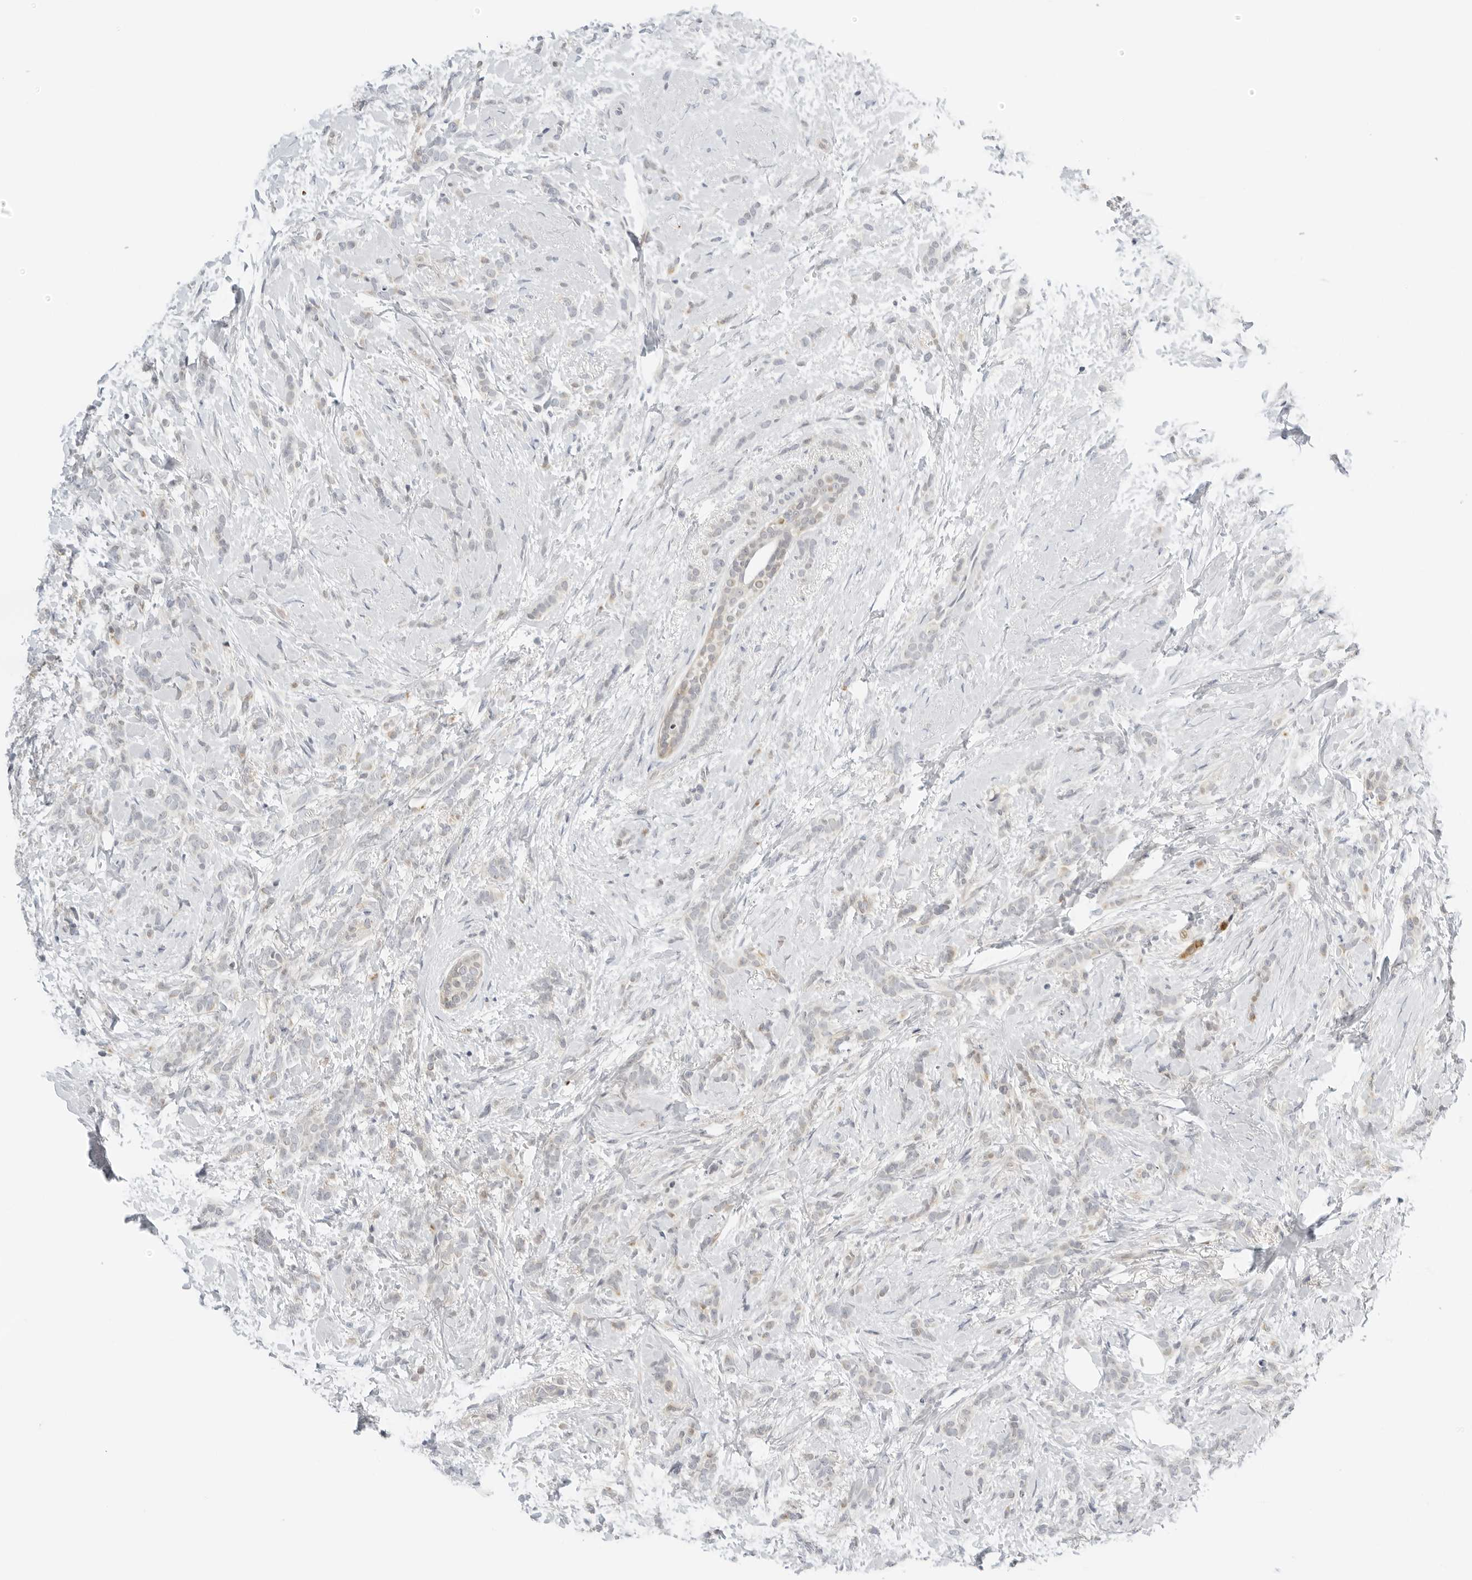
{"staining": {"intensity": "weak", "quantity": "<25%", "location": "cytoplasmic/membranous"}, "tissue": "breast cancer", "cell_type": "Tumor cells", "image_type": "cancer", "snomed": [{"axis": "morphology", "description": "Lobular carcinoma, in situ"}, {"axis": "morphology", "description": "Lobular carcinoma"}, {"axis": "topography", "description": "Breast"}], "caption": "Immunohistochemistry (IHC) image of human breast lobular carcinoma in situ stained for a protein (brown), which displays no expression in tumor cells.", "gene": "OSCP1", "patient": {"sex": "female", "age": 41}}